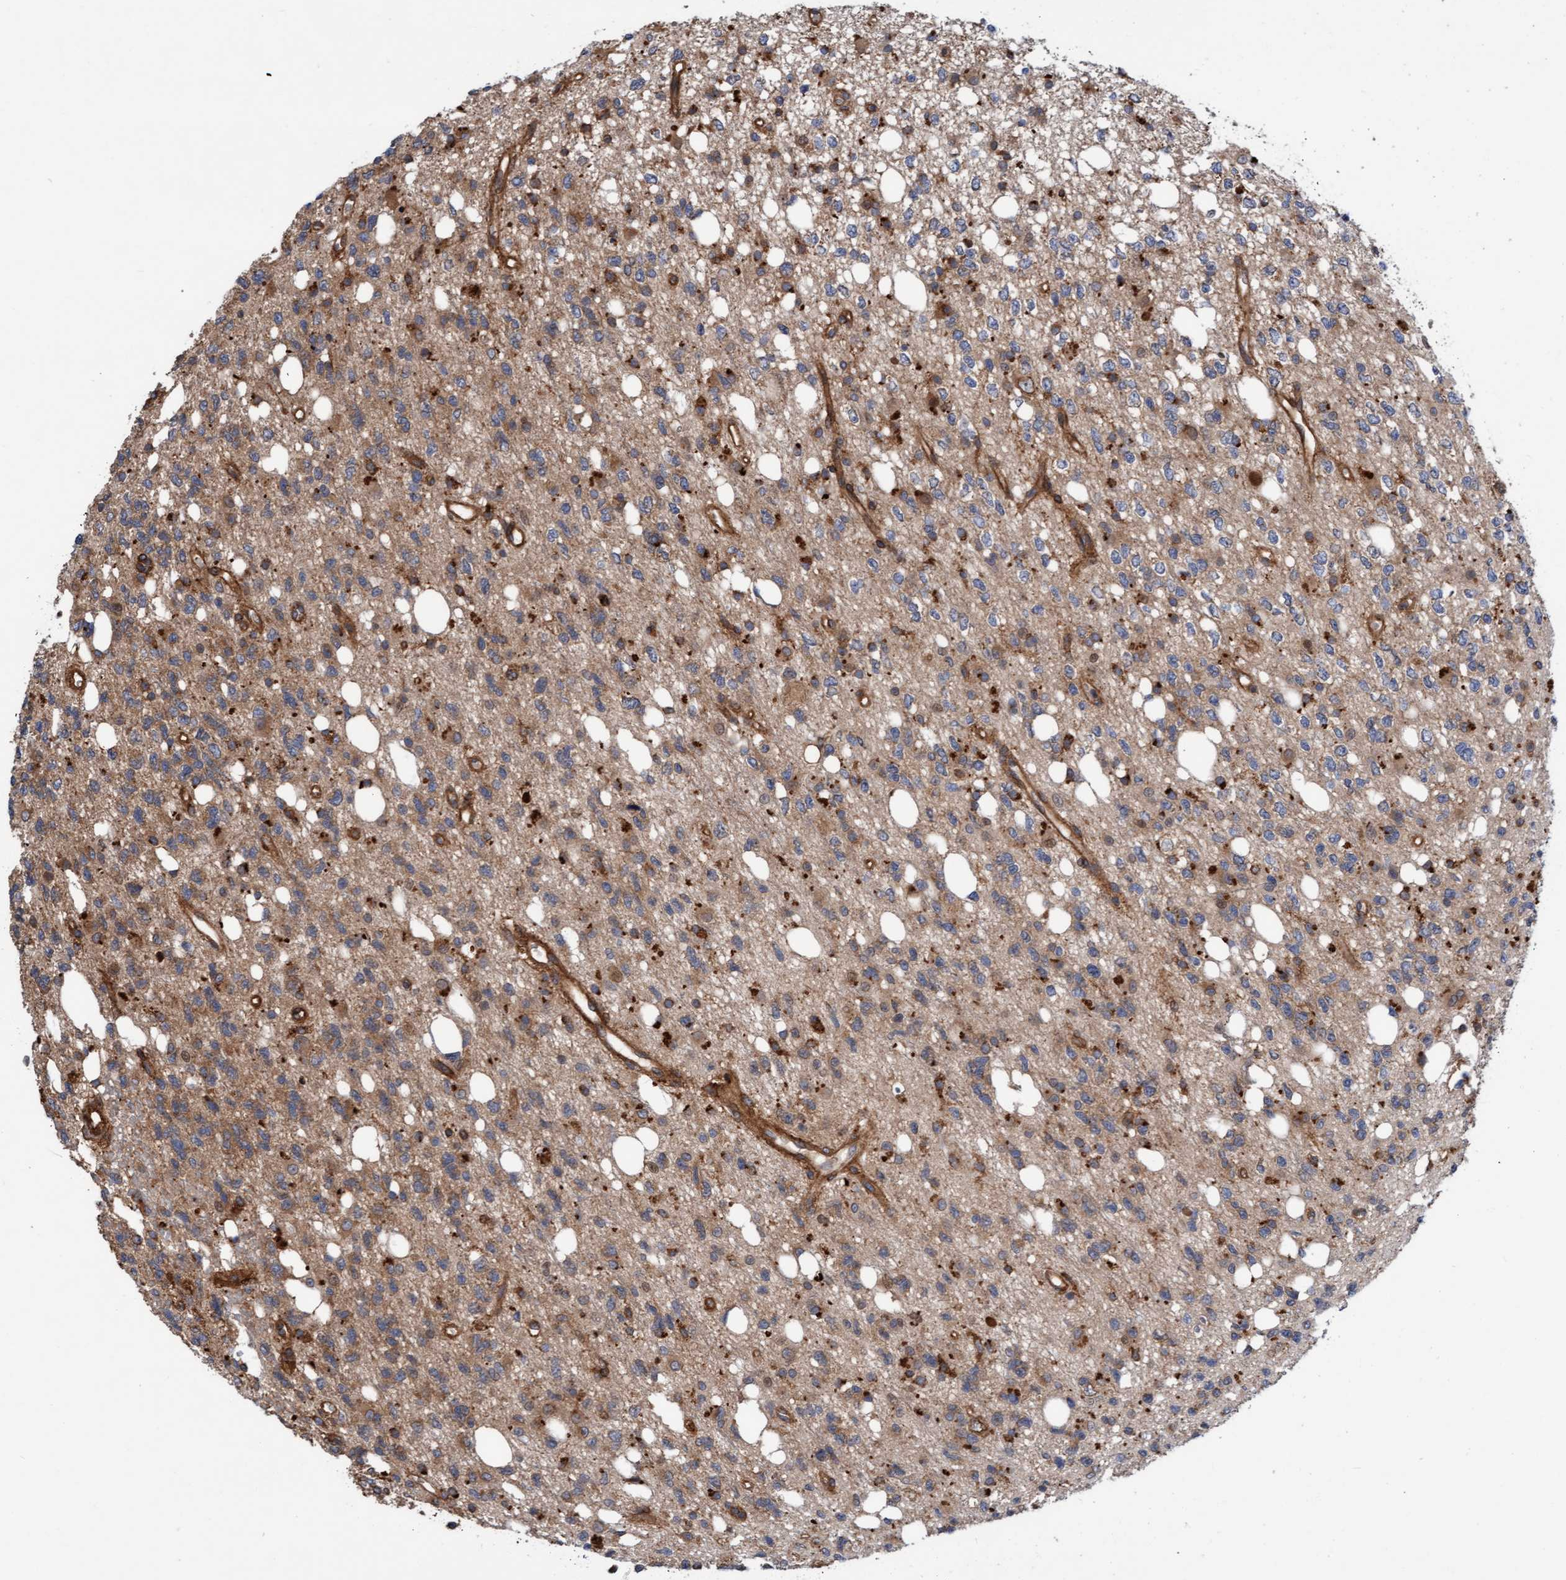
{"staining": {"intensity": "weak", "quantity": ">75%", "location": "cytoplasmic/membranous"}, "tissue": "glioma", "cell_type": "Tumor cells", "image_type": "cancer", "snomed": [{"axis": "morphology", "description": "Glioma, malignant, High grade"}, {"axis": "topography", "description": "Brain"}], "caption": "Immunohistochemical staining of high-grade glioma (malignant) exhibits low levels of weak cytoplasmic/membranous protein expression in about >75% of tumor cells.", "gene": "KIAA0753", "patient": {"sex": "female", "age": 62}}